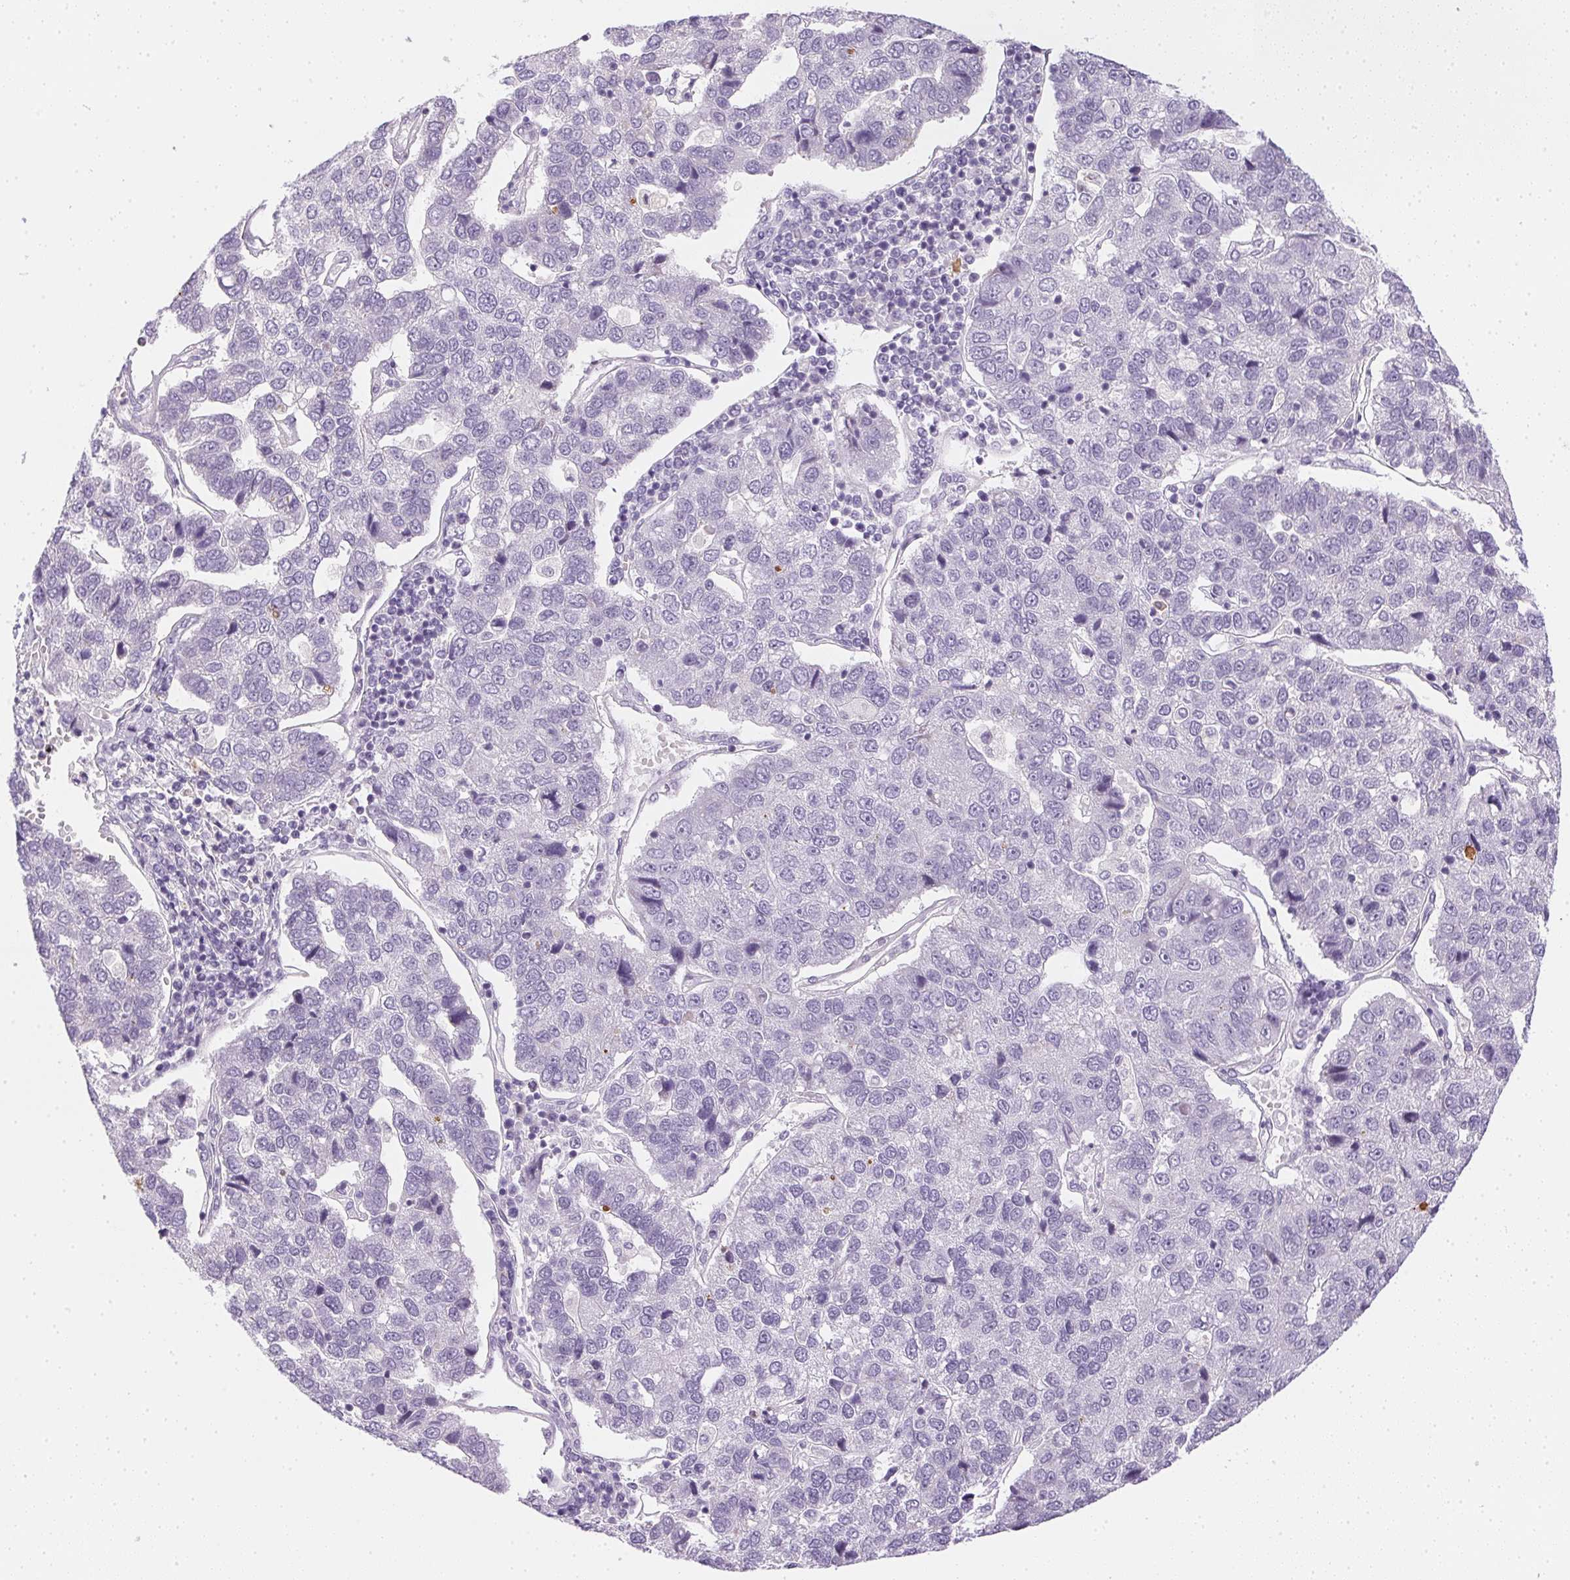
{"staining": {"intensity": "negative", "quantity": "none", "location": "none"}, "tissue": "pancreatic cancer", "cell_type": "Tumor cells", "image_type": "cancer", "snomed": [{"axis": "morphology", "description": "Adenocarcinoma, NOS"}, {"axis": "topography", "description": "Pancreas"}], "caption": "Immunohistochemistry histopathology image of neoplastic tissue: adenocarcinoma (pancreatic) stained with DAB (3,3'-diaminobenzidine) displays no significant protein positivity in tumor cells. The staining was performed using DAB to visualize the protein expression in brown, while the nuclei were stained in blue with hematoxylin (Magnification: 20x).", "gene": "GSDMC", "patient": {"sex": "female", "age": 61}}